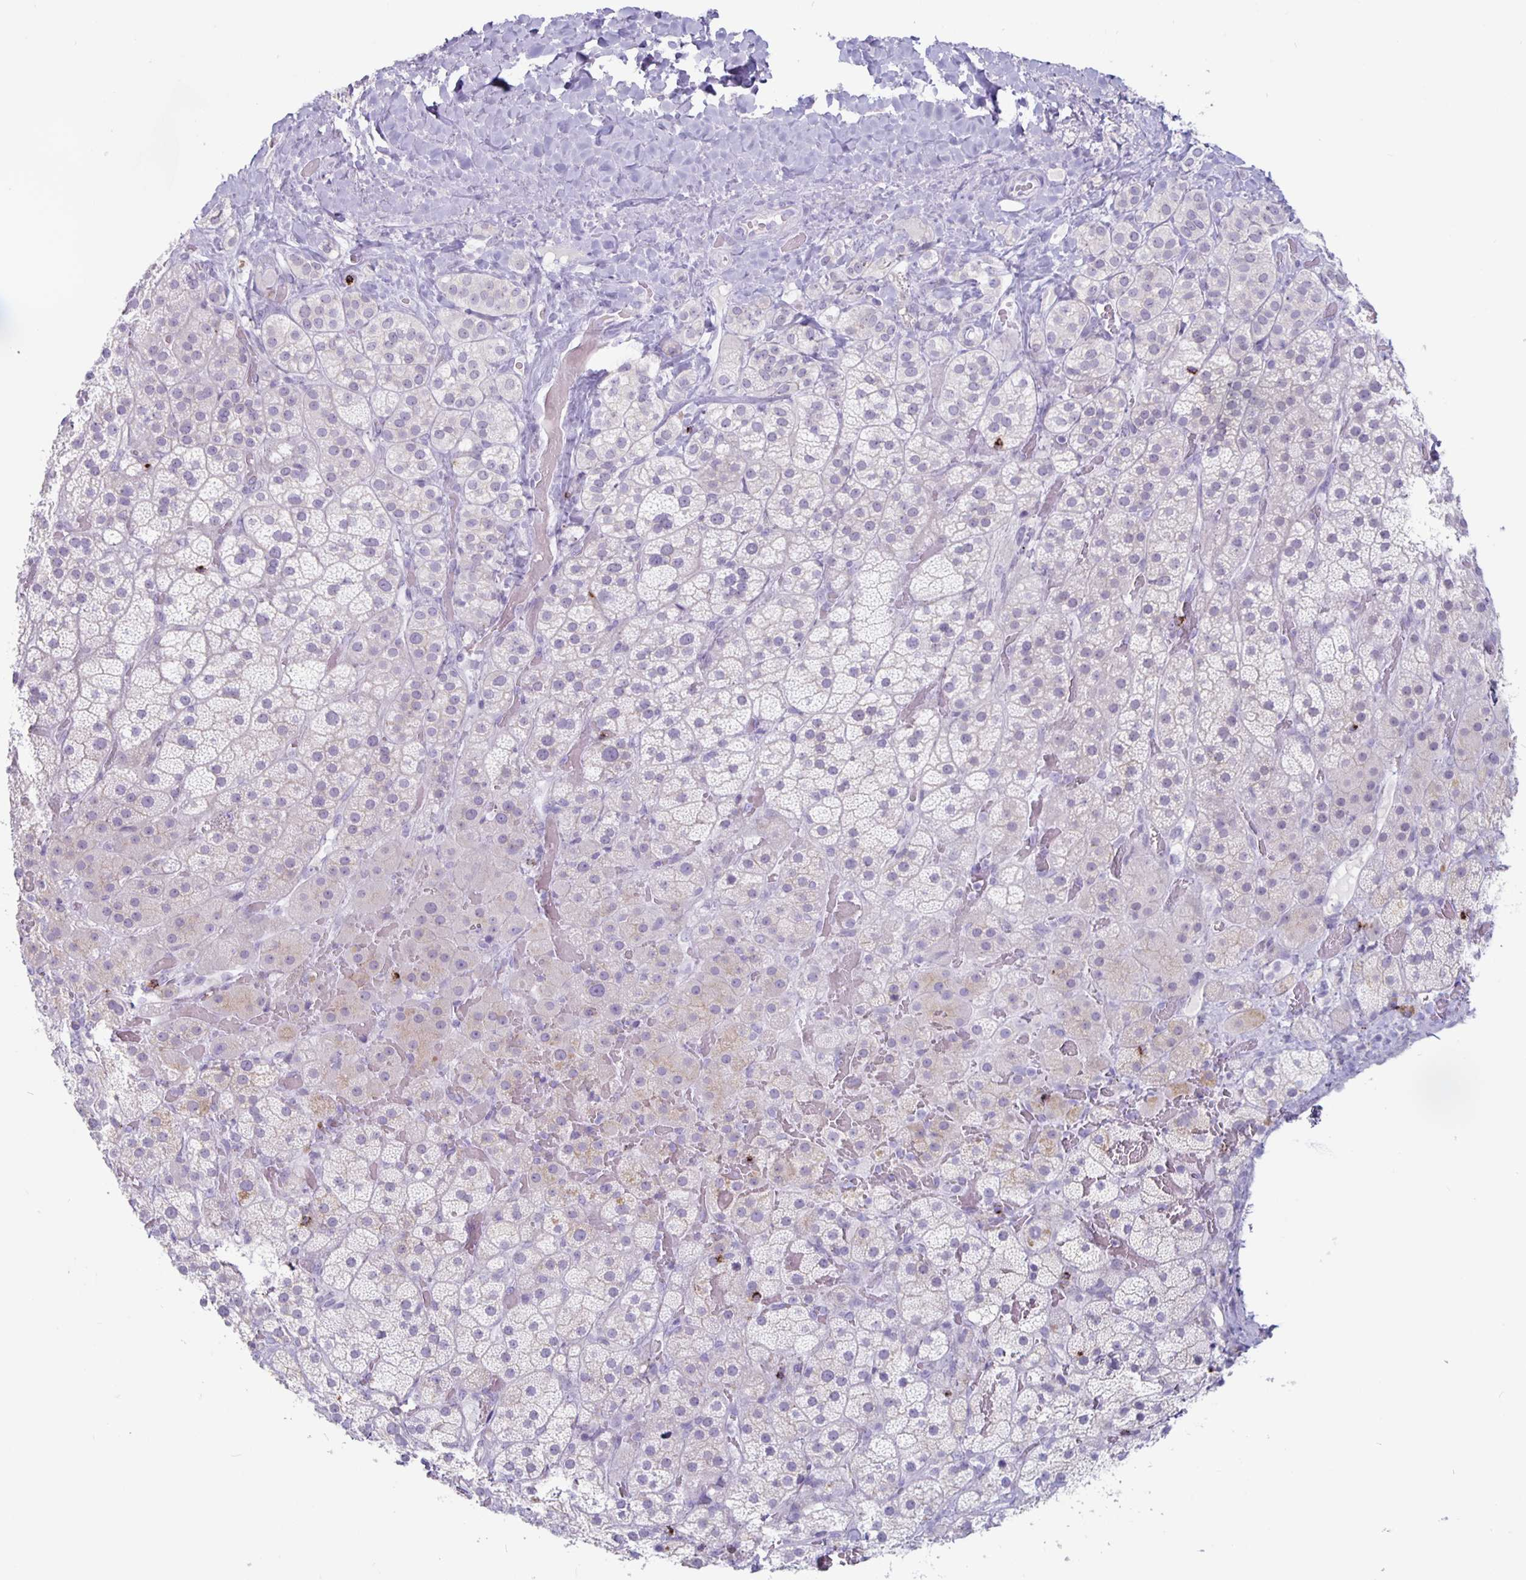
{"staining": {"intensity": "negative", "quantity": "none", "location": "none"}, "tissue": "adrenal gland", "cell_type": "Glandular cells", "image_type": "normal", "snomed": [{"axis": "morphology", "description": "Normal tissue, NOS"}, {"axis": "topography", "description": "Adrenal gland"}], "caption": "An immunohistochemistry histopathology image of normal adrenal gland is shown. There is no staining in glandular cells of adrenal gland. (DAB immunohistochemistry, high magnification).", "gene": "GZMK", "patient": {"sex": "male", "age": 57}}